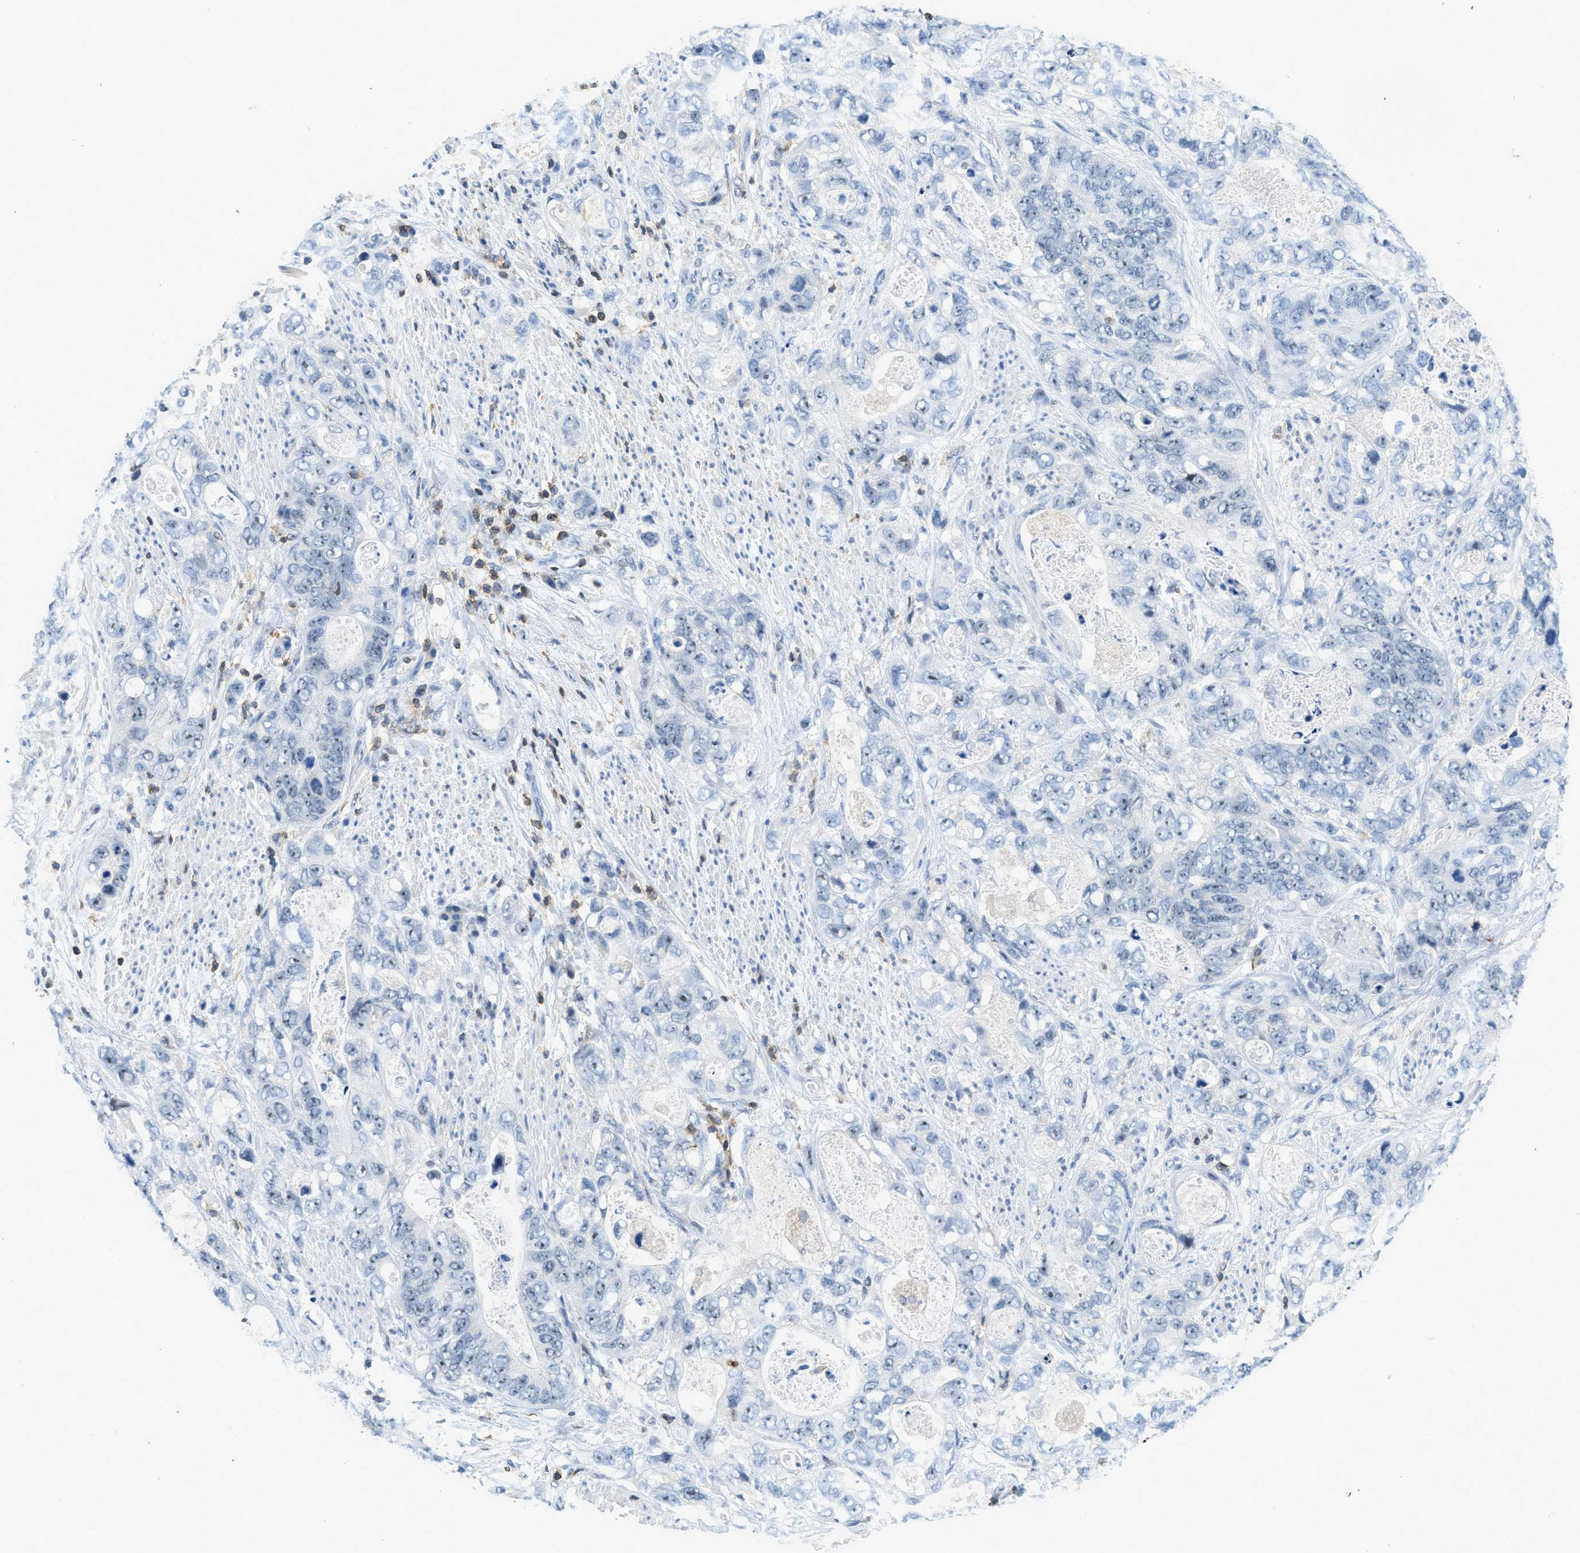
{"staining": {"intensity": "negative", "quantity": "none", "location": "none"}, "tissue": "stomach cancer", "cell_type": "Tumor cells", "image_type": "cancer", "snomed": [{"axis": "morphology", "description": "Adenocarcinoma, NOS"}, {"axis": "topography", "description": "Stomach"}], "caption": "High power microscopy image of an immunohistochemistry (IHC) histopathology image of stomach adenocarcinoma, revealing no significant staining in tumor cells. (DAB immunohistochemistry (IHC) with hematoxylin counter stain).", "gene": "FAM151A", "patient": {"sex": "female", "age": 89}}